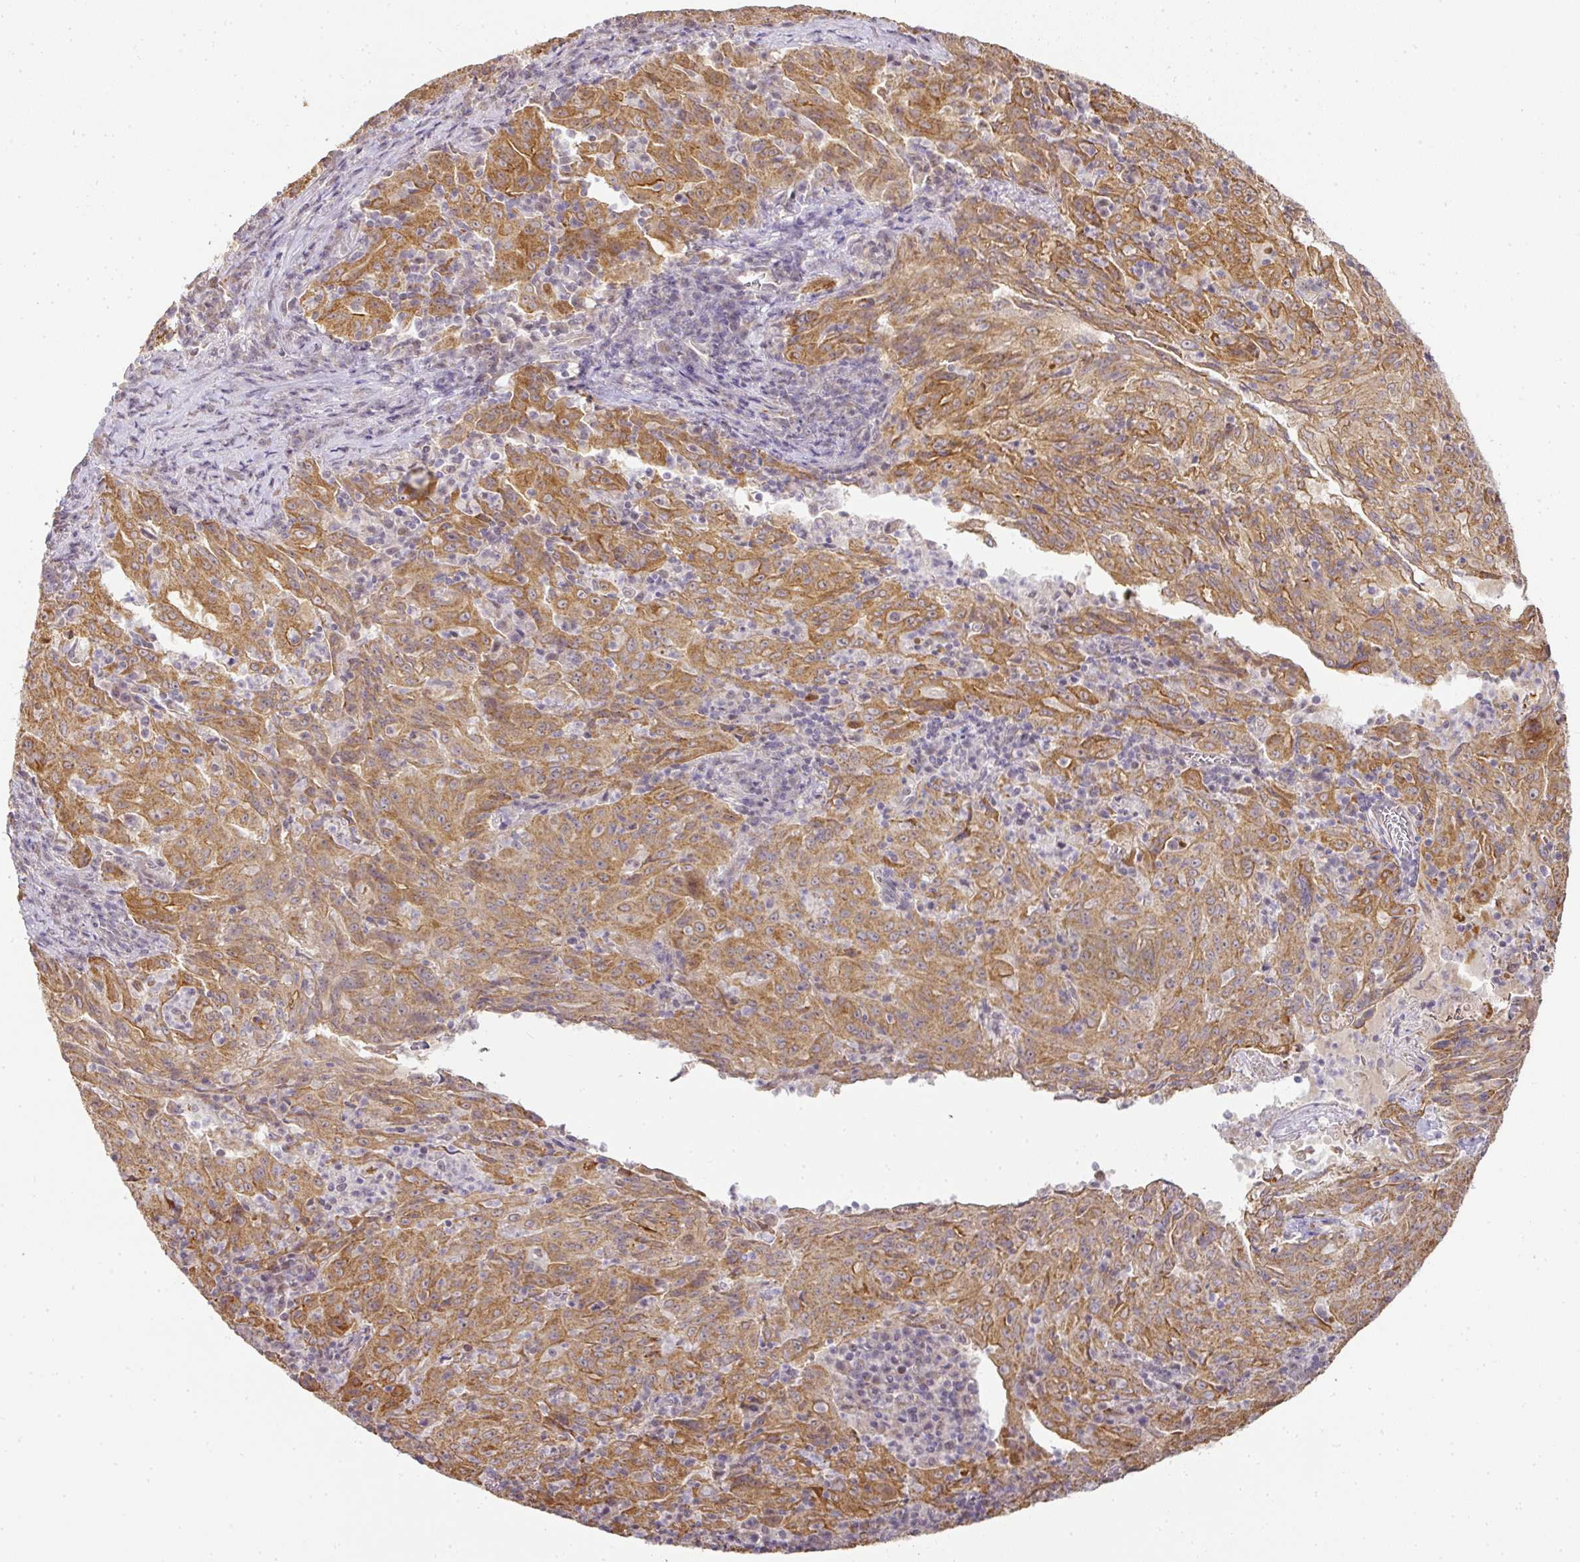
{"staining": {"intensity": "moderate", "quantity": ">75%", "location": "cytoplasmic/membranous"}, "tissue": "pancreatic cancer", "cell_type": "Tumor cells", "image_type": "cancer", "snomed": [{"axis": "morphology", "description": "Adenocarcinoma, NOS"}, {"axis": "topography", "description": "Pancreas"}], "caption": "This is a histology image of immunohistochemistry staining of pancreatic cancer (adenocarcinoma), which shows moderate staining in the cytoplasmic/membranous of tumor cells.", "gene": "MYOM2", "patient": {"sex": "male", "age": 63}}